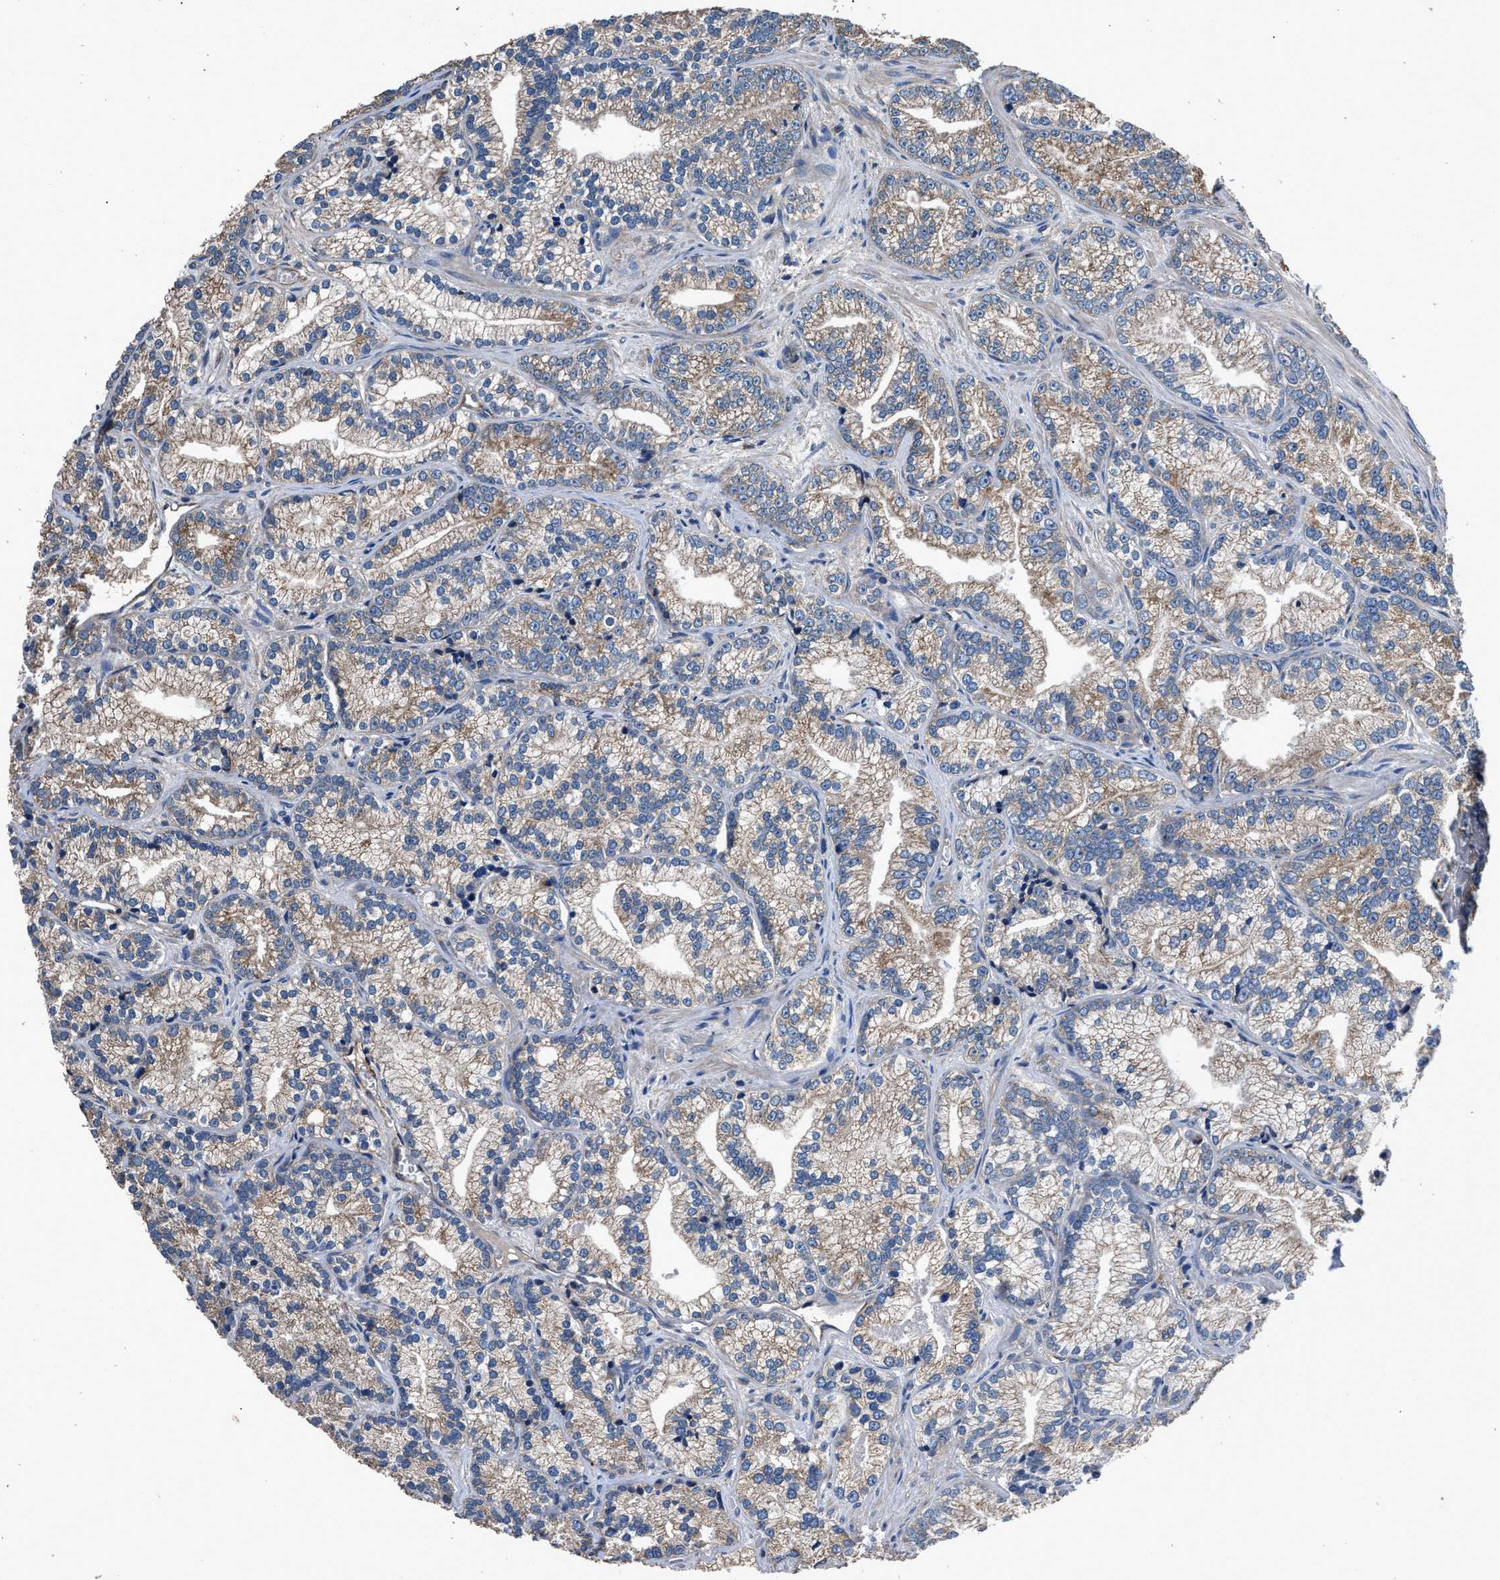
{"staining": {"intensity": "weak", "quantity": ">75%", "location": "cytoplasmic/membranous"}, "tissue": "prostate cancer", "cell_type": "Tumor cells", "image_type": "cancer", "snomed": [{"axis": "morphology", "description": "Adenocarcinoma, Low grade"}, {"axis": "topography", "description": "Prostate"}], "caption": "Protein expression analysis of prostate cancer displays weak cytoplasmic/membranous staining in approximately >75% of tumor cells. (DAB IHC, brown staining for protein, blue staining for nuclei).", "gene": "DHRS7B", "patient": {"sex": "male", "age": 89}}